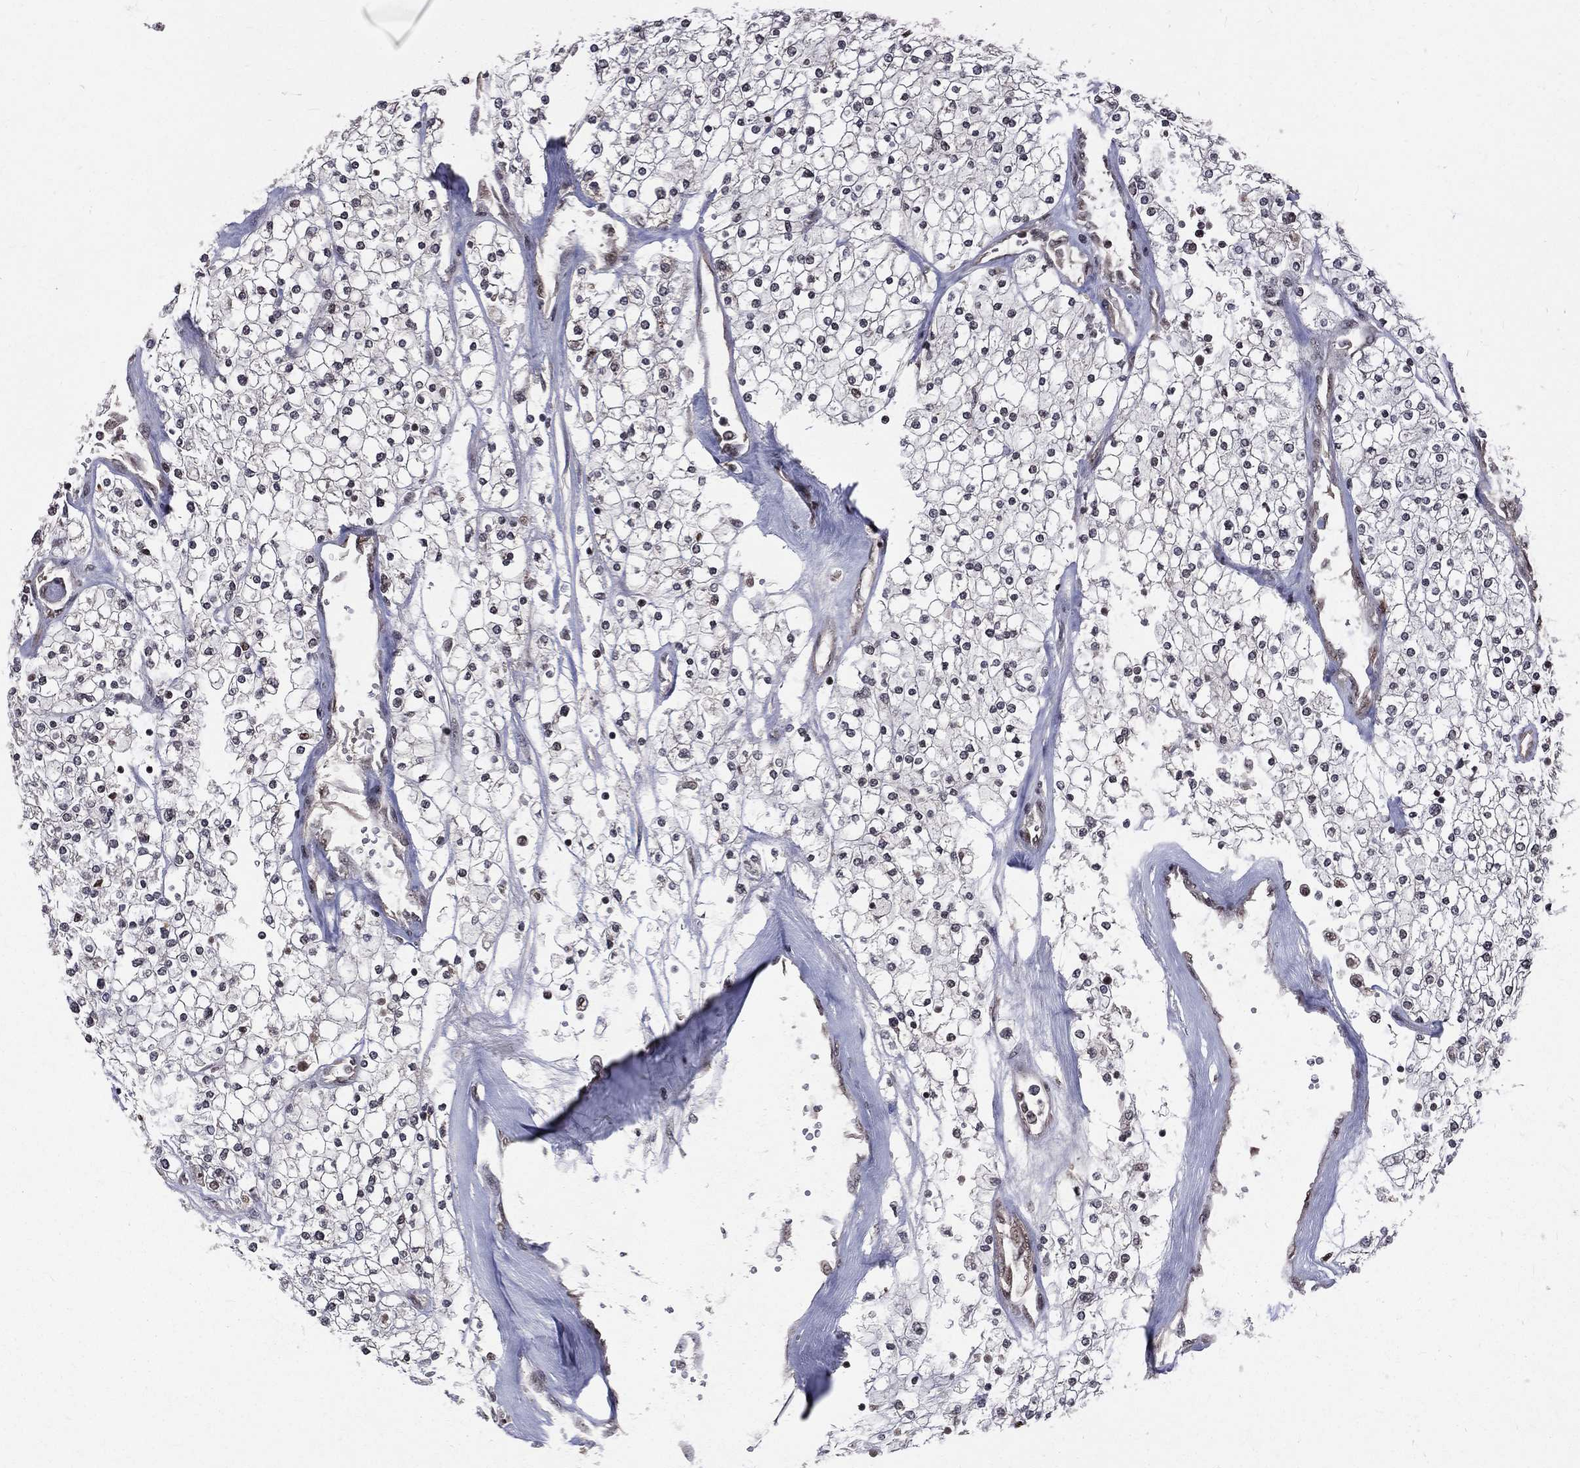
{"staining": {"intensity": "negative", "quantity": "none", "location": "none"}, "tissue": "renal cancer", "cell_type": "Tumor cells", "image_type": "cancer", "snomed": [{"axis": "morphology", "description": "Adenocarcinoma, NOS"}, {"axis": "topography", "description": "Kidney"}], "caption": "A high-resolution micrograph shows IHC staining of renal adenocarcinoma, which exhibits no significant staining in tumor cells.", "gene": "SMC3", "patient": {"sex": "male", "age": 80}}